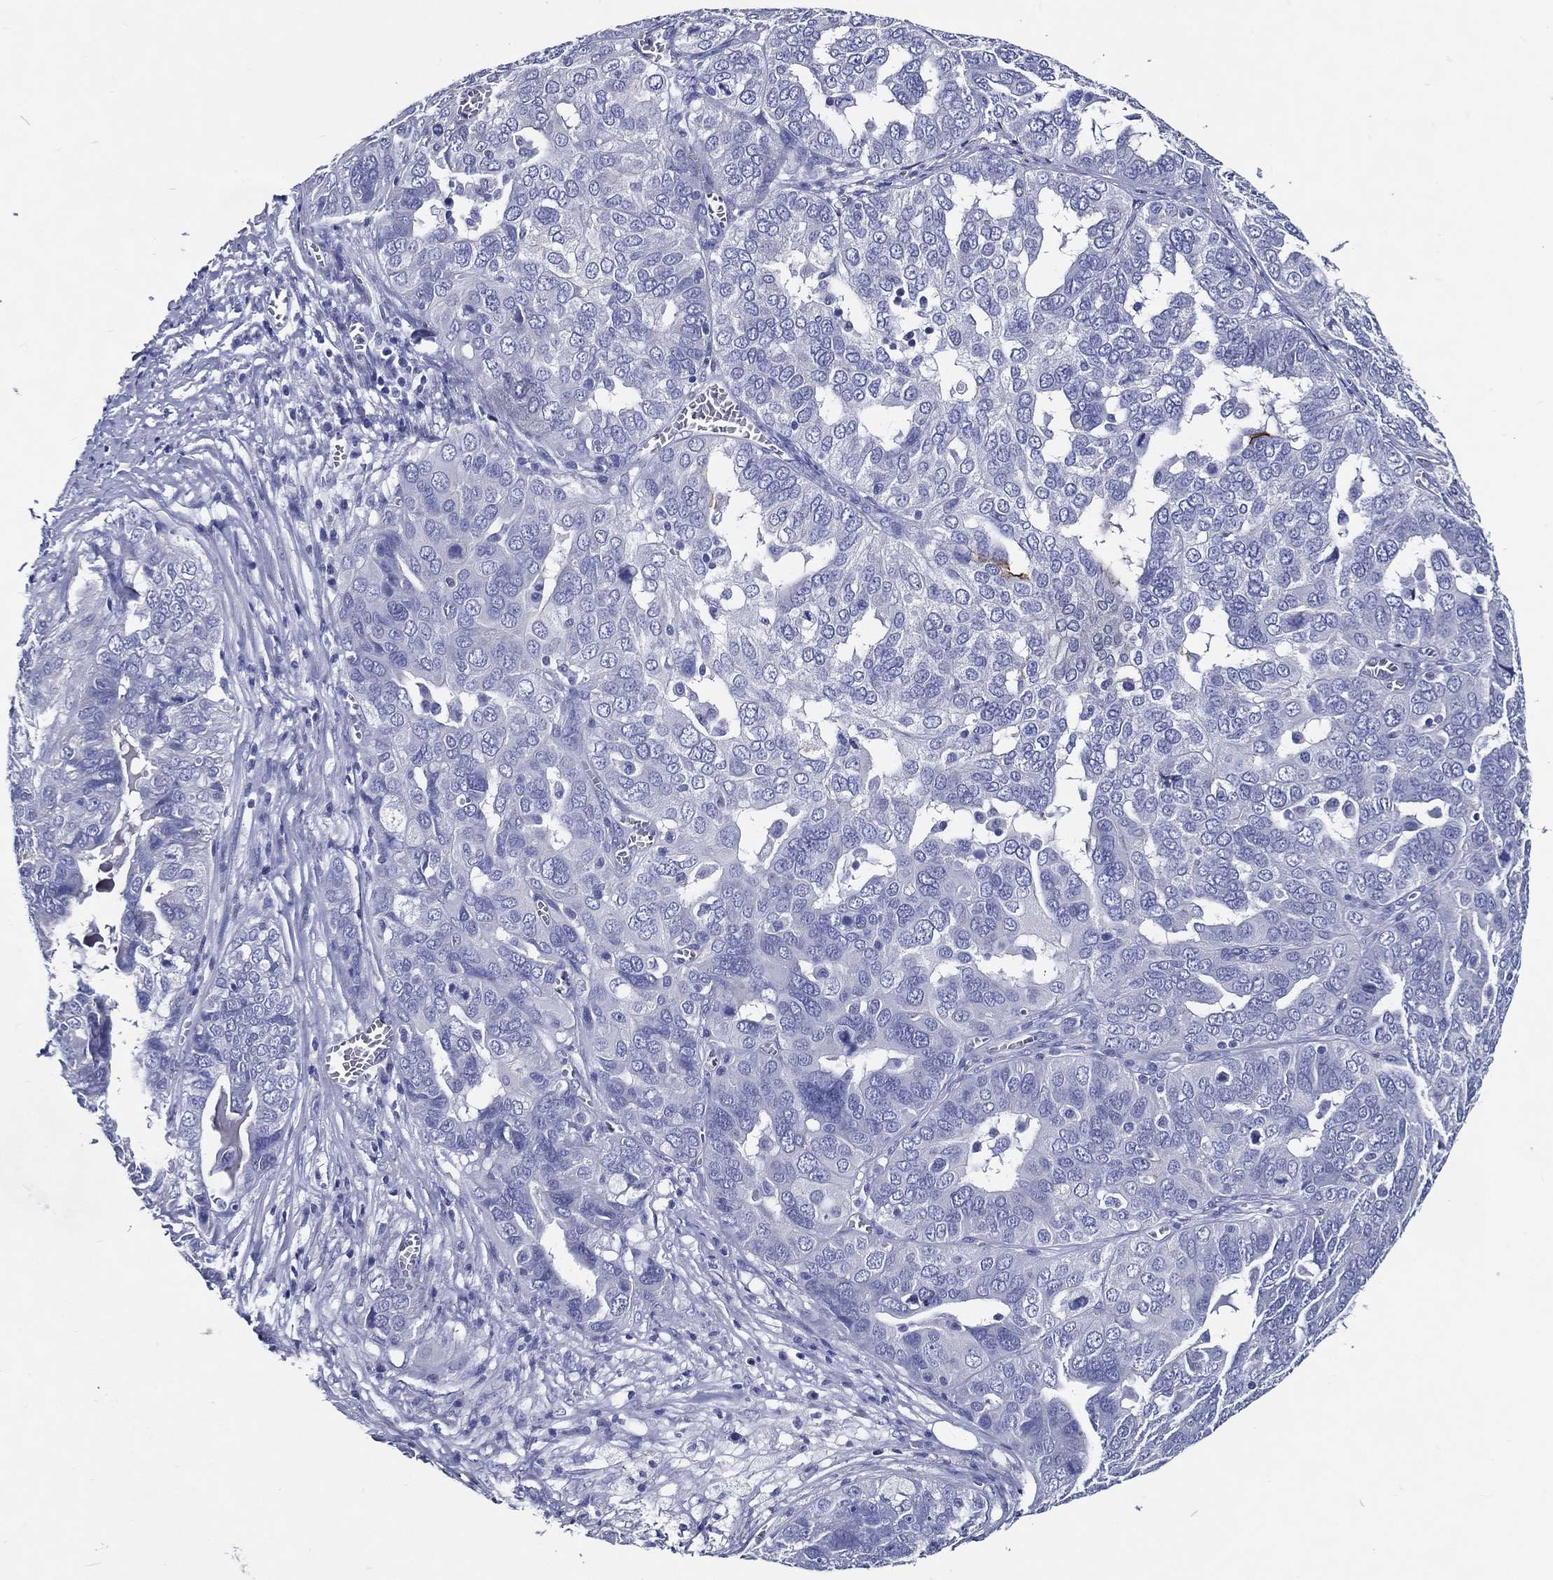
{"staining": {"intensity": "negative", "quantity": "none", "location": "none"}, "tissue": "ovarian cancer", "cell_type": "Tumor cells", "image_type": "cancer", "snomed": [{"axis": "morphology", "description": "Carcinoma, endometroid"}, {"axis": "topography", "description": "Soft tissue"}, {"axis": "topography", "description": "Ovary"}], "caption": "High magnification brightfield microscopy of endometroid carcinoma (ovarian) stained with DAB (brown) and counterstained with hematoxylin (blue): tumor cells show no significant staining.", "gene": "ACE2", "patient": {"sex": "female", "age": 52}}